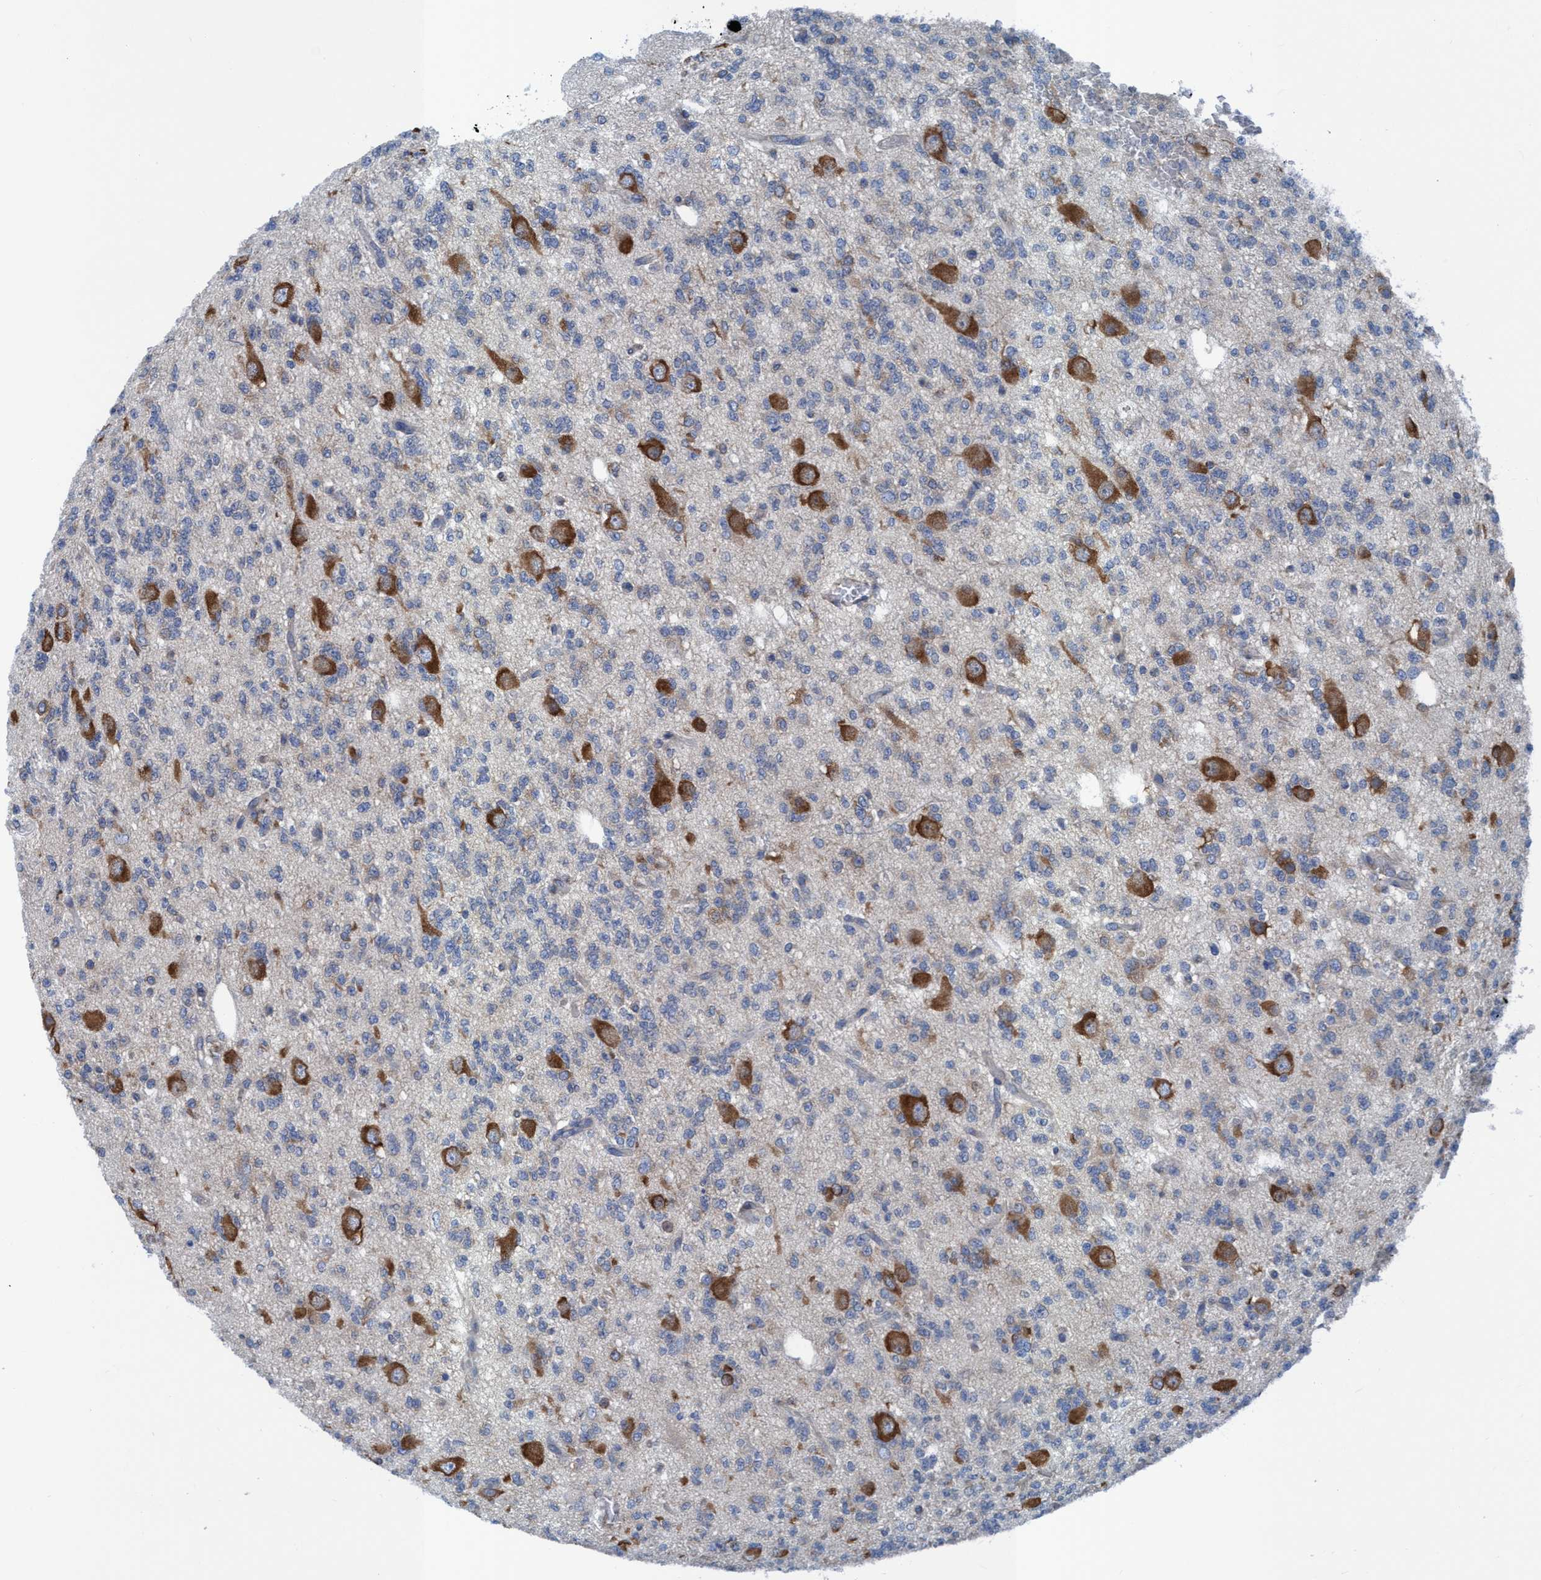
{"staining": {"intensity": "negative", "quantity": "none", "location": "none"}, "tissue": "glioma", "cell_type": "Tumor cells", "image_type": "cancer", "snomed": [{"axis": "morphology", "description": "Glioma, malignant, Low grade"}, {"axis": "topography", "description": "Brain"}], "caption": "High power microscopy micrograph of an immunohistochemistry histopathology image of malignant glioma (low-grade), revealing no significant positivity in tumor cells.", "gene": "NMT1", "patient": {"sex": "male", "age": 38}}